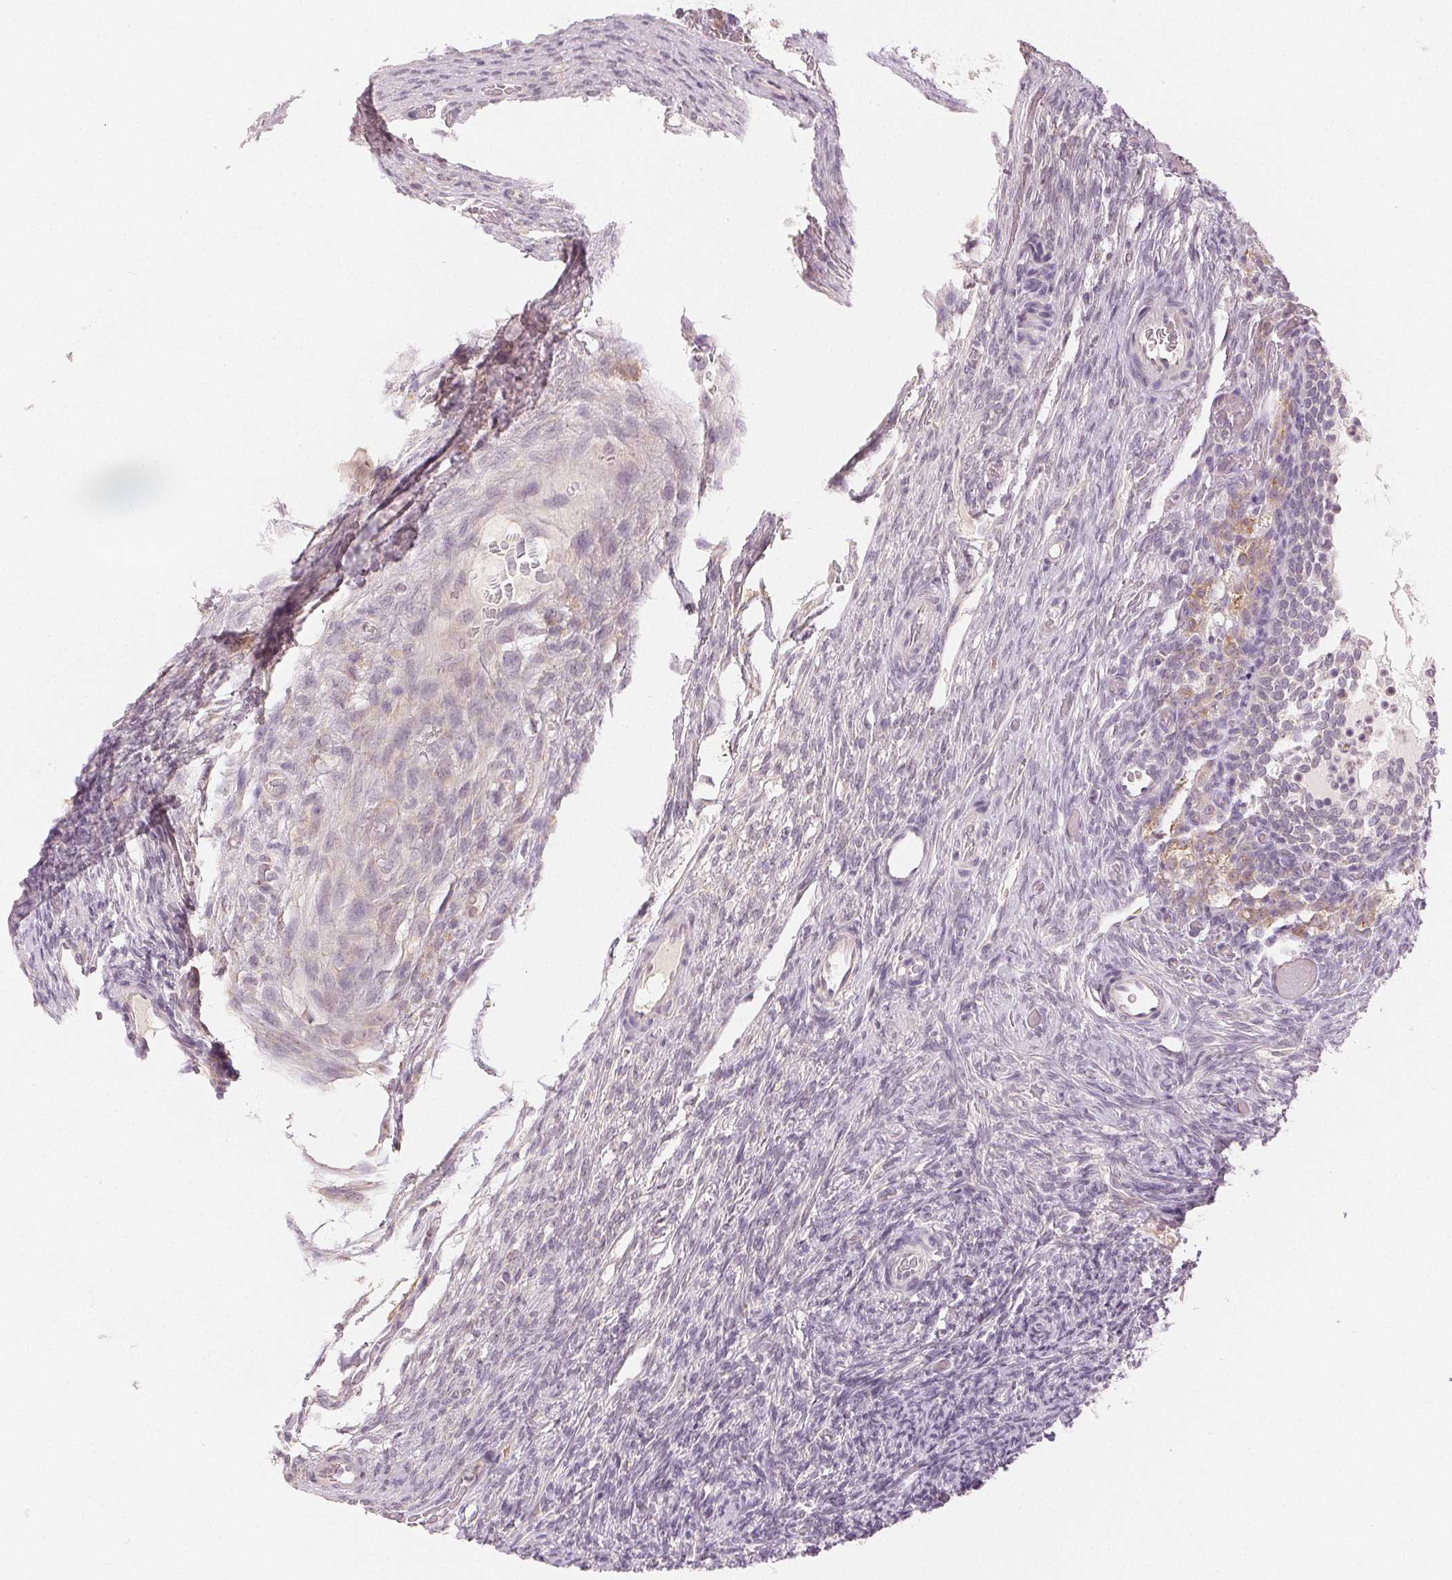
{"staining": {"intensity": "negative", "quantity": "none", "location": "none"}, "tissue": "ovary", "cell_type": "Ovarian stroma cells", "image_type": "normal", "snomed": [{"axis": "morphology", "description": "Normal tissue, NOS"}, {"axis": "topography", "description": "Ovary"}], "caption": "Immunohistochemical staining of normal human ovary reveals no significant positivity in ovarian stroma cells. Nuclei are stained in blue.", "gene": "MAP1LC3A", "patient": {"sex": "female", "age": 34}}